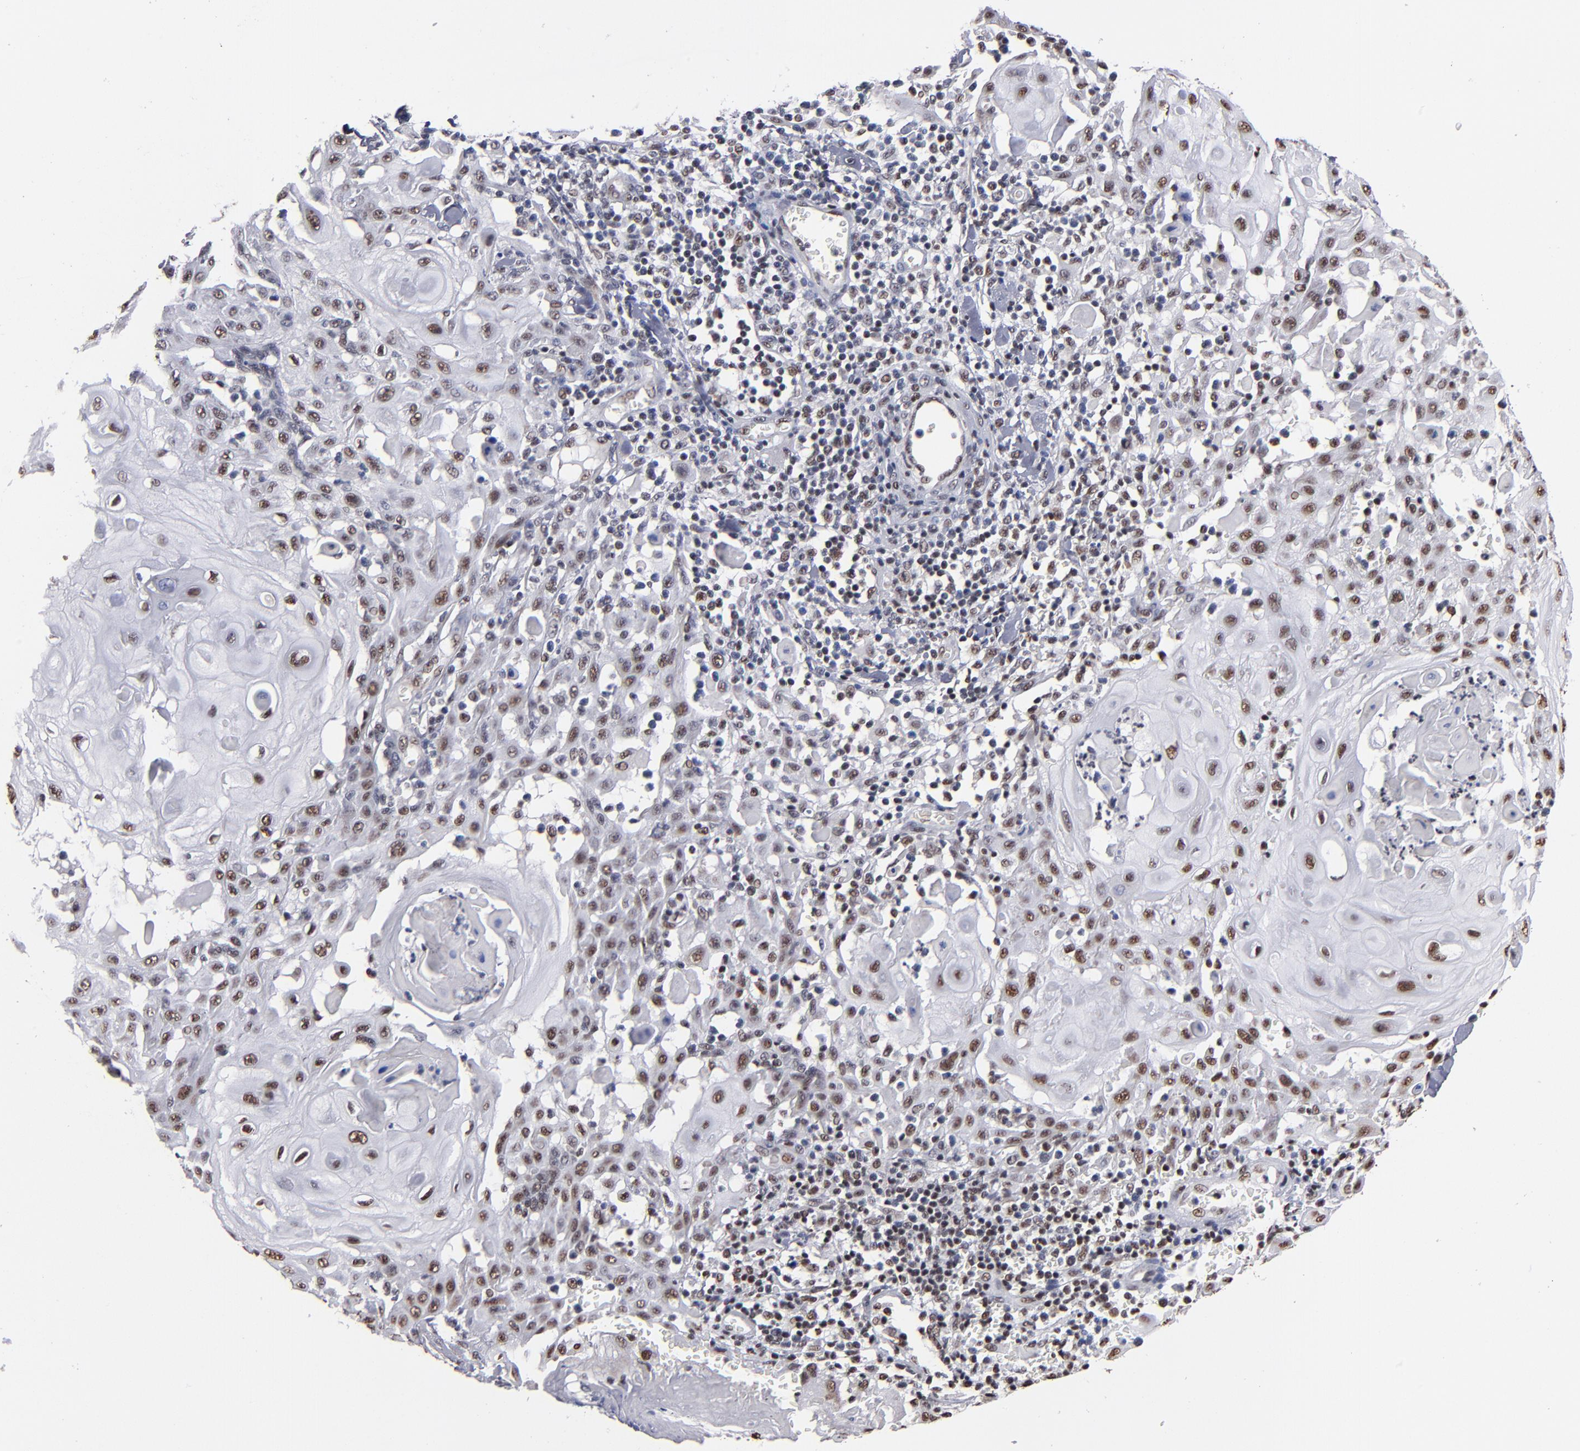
{"staining": {"intensity": "strong", "quantity": ">75%", "location": "nuclear"}, "tissue": "skin cancer", "cell_type": "Tumor cells", "image_type": "cancer", "snomed": [{"axis": "morphology", "description": "Squamous cell carcinoma, NOS"}, {"axis": "topography", "description": "Skin"}], "caption": "This micrograph reveals skin cancer (squamous cell carcinoma) stained with IHC to label a protein in brown. The nuclear of tumor cells show strong positivity for the protein. Nuclei are counter-stained blue.", "gene": "MN1", "patient": {"sex": "male", "age": 24}}